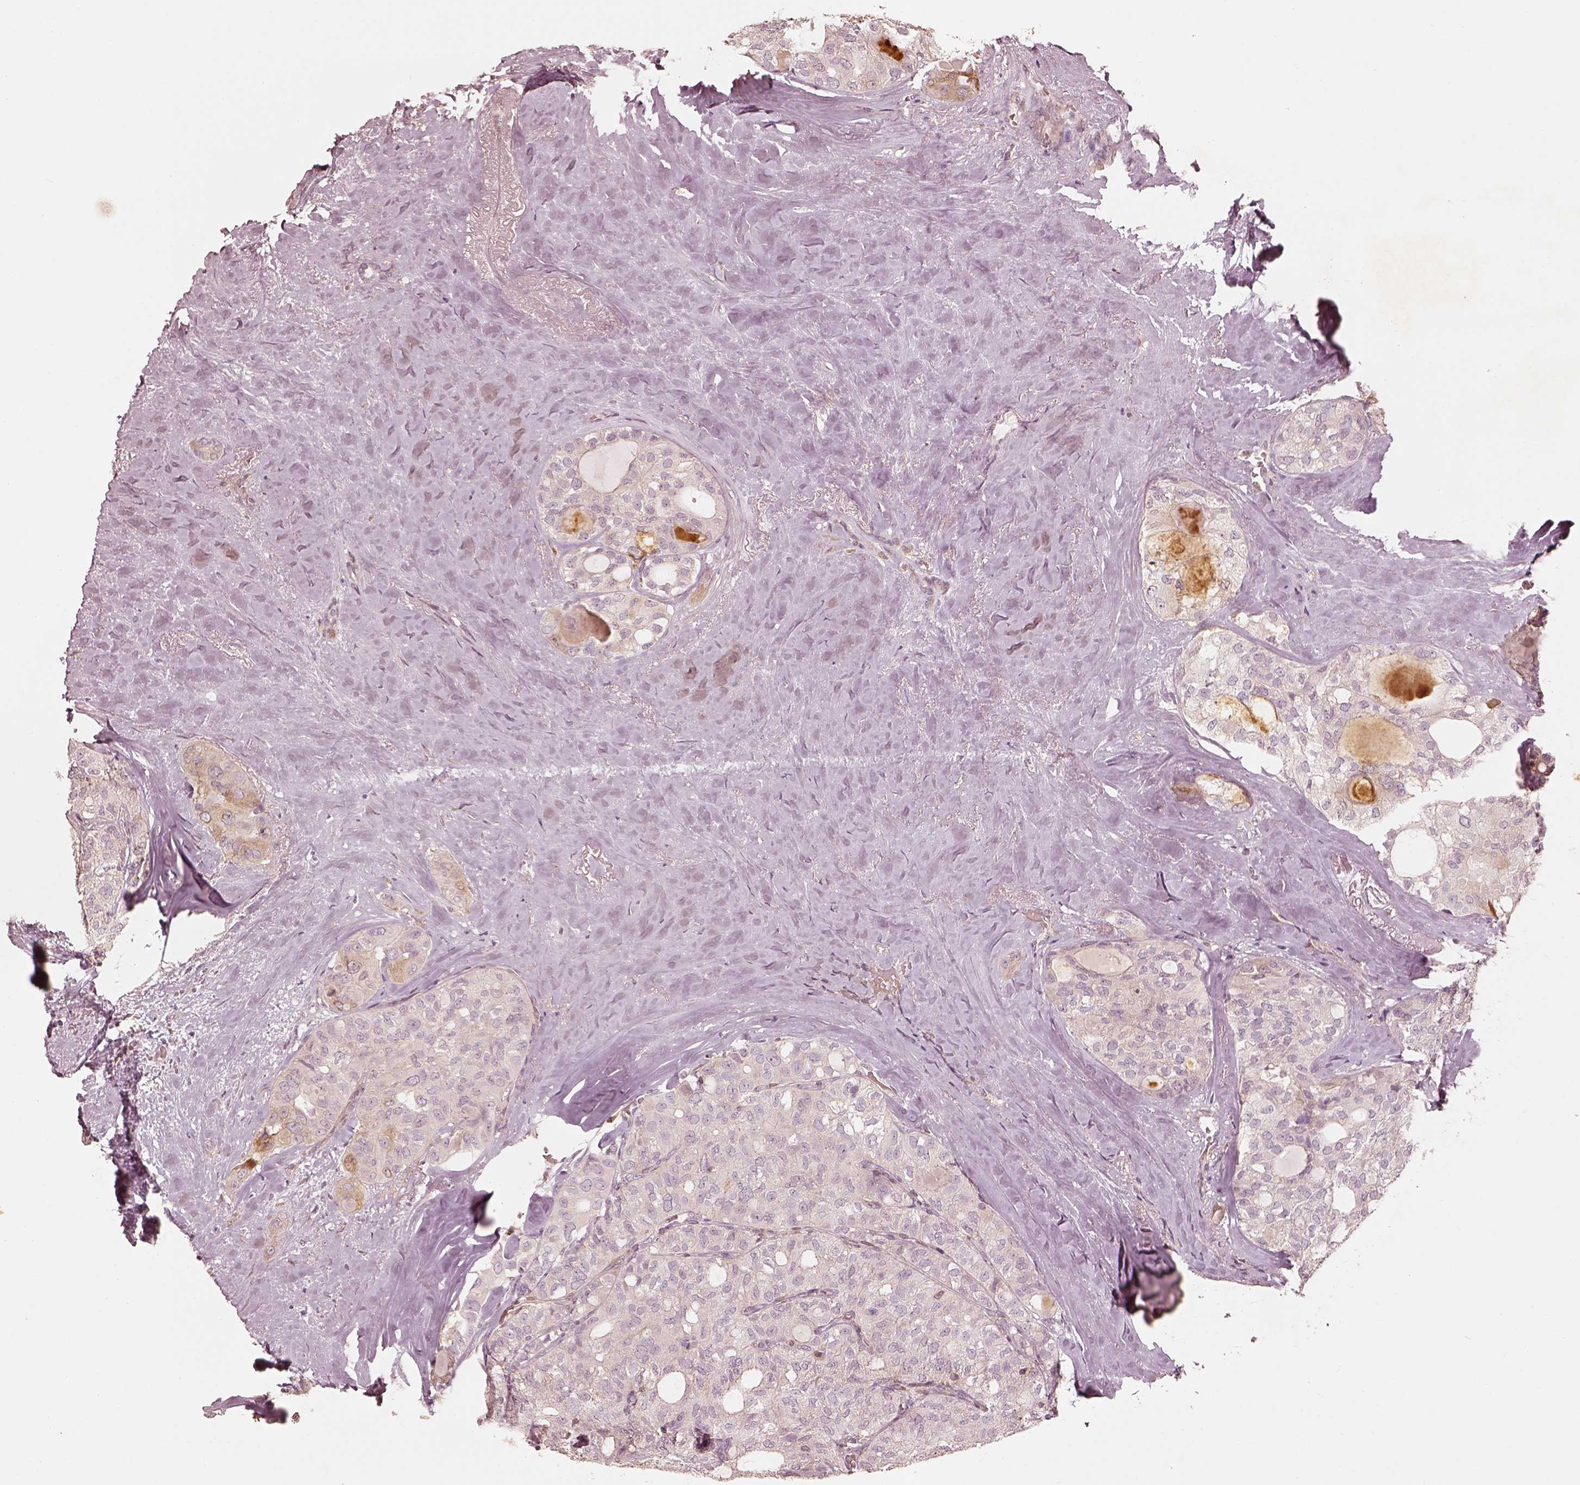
{"staining": {"intensity": "negative", "quantity": "none", "location": "none"}, "tissue": "thyroid cancer", "cell_type": "Tumor cells", "image_type": "cancer", "snomed": [{"axis": "morphology", "description": "Follicular adenoma carcinoma, NOS"}, {"axis": "topography", "description": "Thyroid gland"}], "caption": "Micrograph shows no protein staining in tumor cells of thyroid follicular adenoma carcinoma tissue.", "gene": "WLS", "patient": {"sex": "male", "age": 75}}